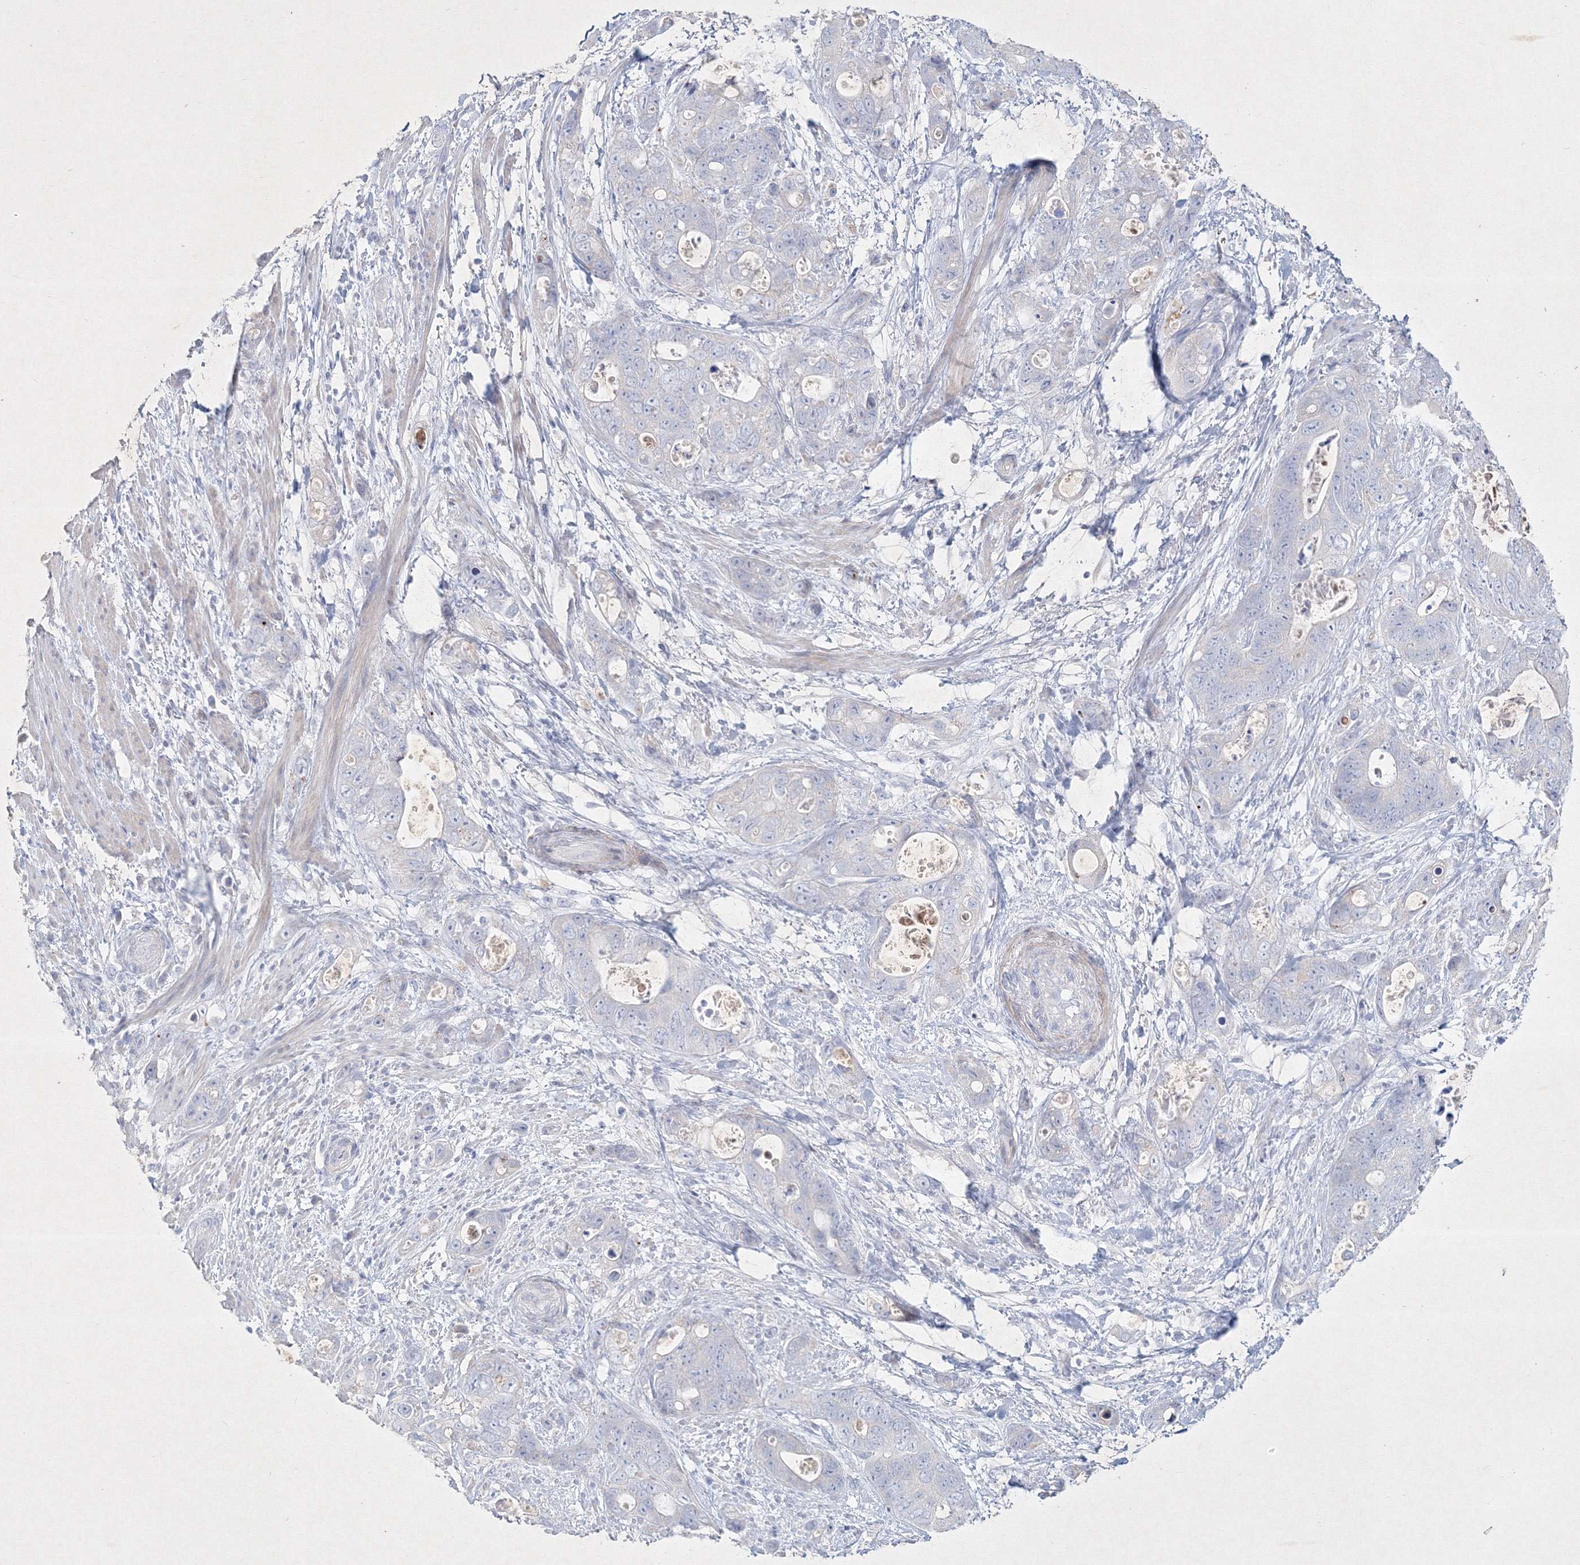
{"staining": {"intensity": "negative", "quantity": "none", "location": "none"}, "tissue": "stomach cancer", "cell_type": "Tumor cells", "image_type": "cancer", "snomed": [{"axis": "morphology", "description": "Adenocarcinoma, NOS"}, {"axis": "topography", "description": "Stomach"}], "caption": "High magnification brightfield microscopy of adenocarcinoma (stomach) stained with DAB (3,3'-diaminobenzidine) (brown) and counterstained with hematoxylin (blue): tumor cells show no significant positivity.", "gene": "CXXC4", "patient": {"sex": "female", "age": 89}}